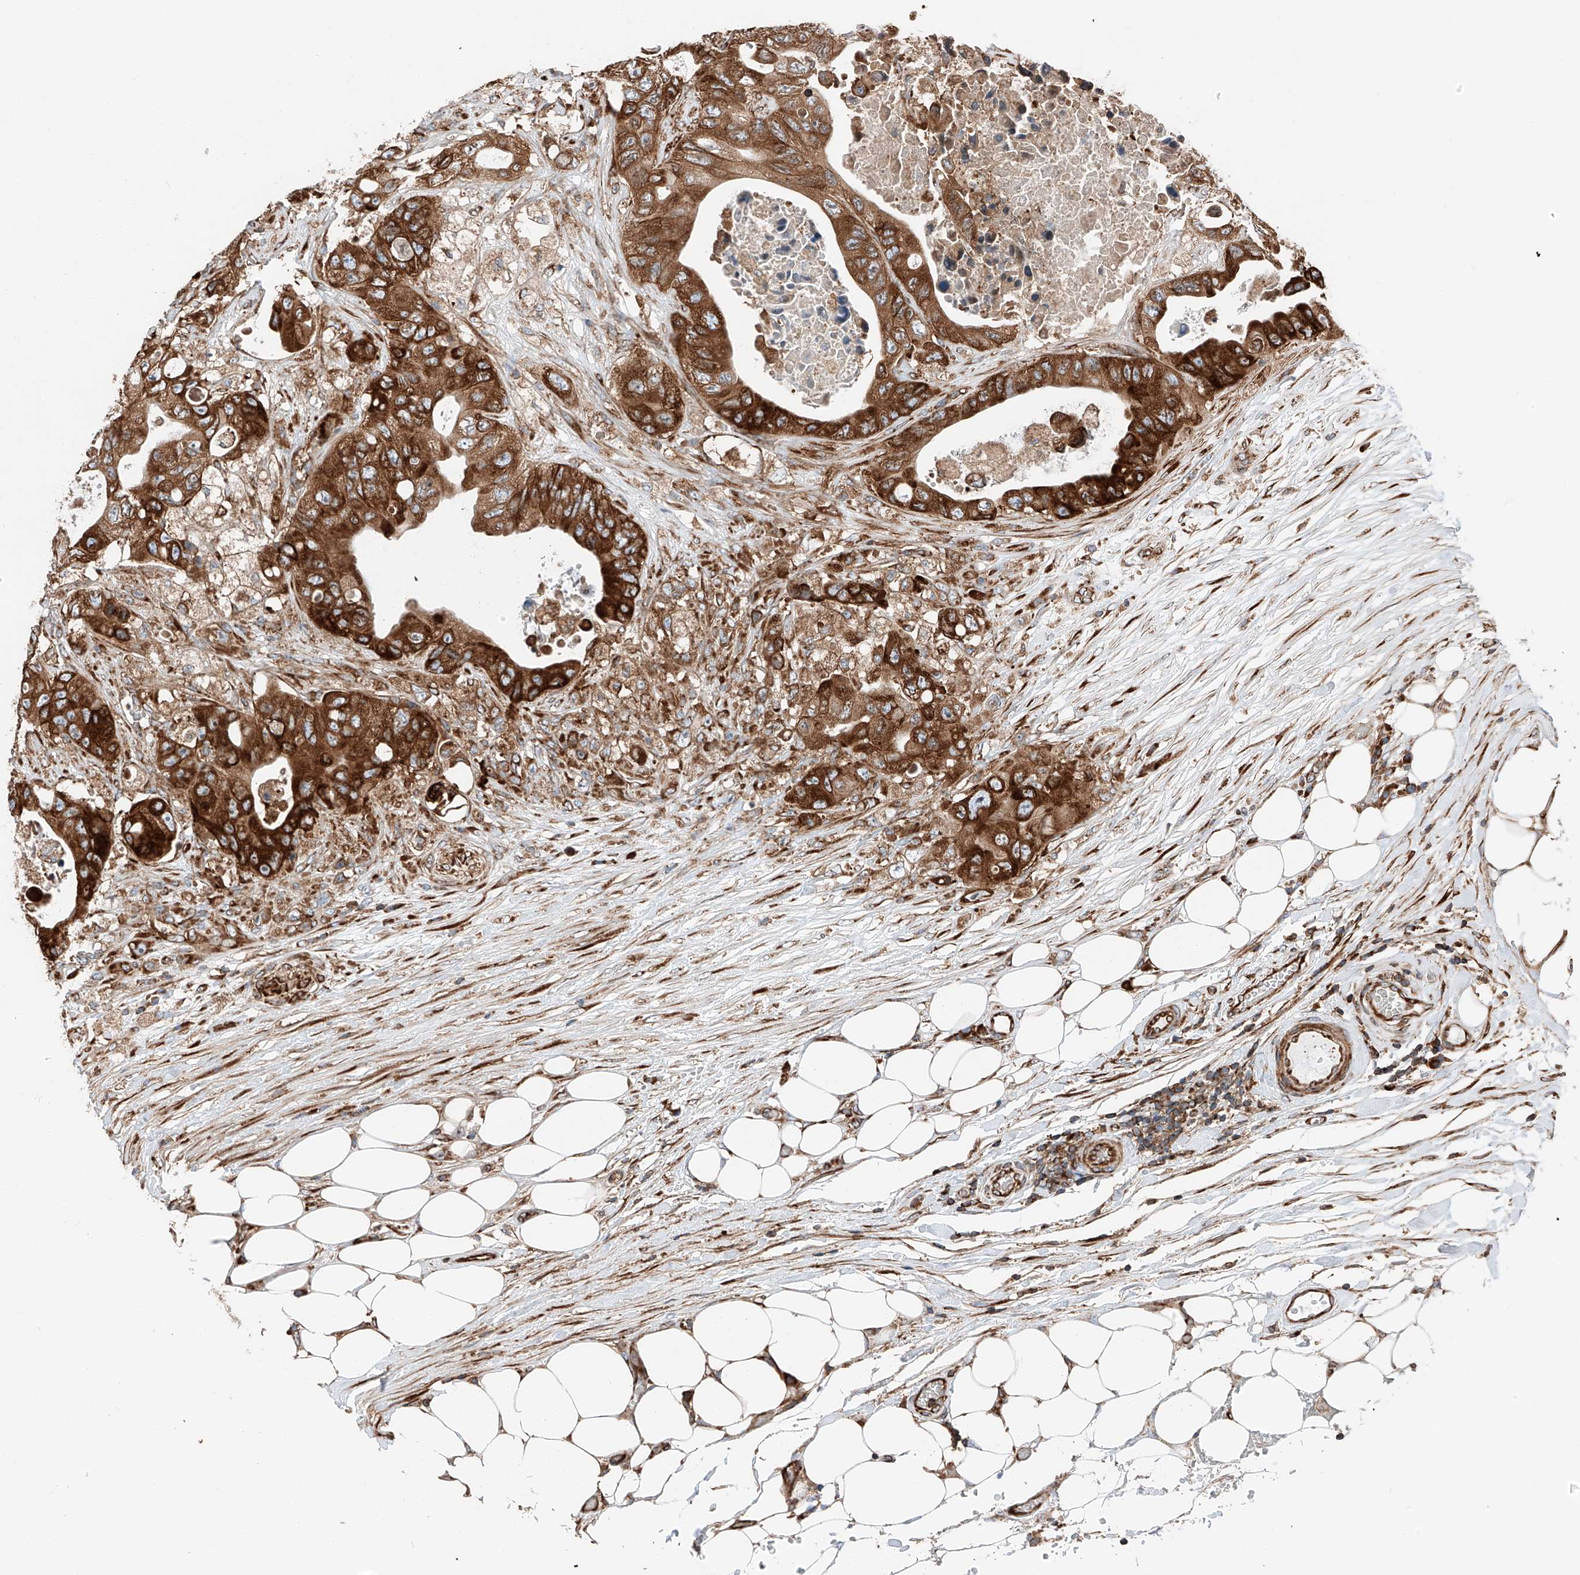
{"staining": {"intensity": "strong", "quantity": ">75%", "location": "cytoplasmic/membranous"}, "tissue": "colorectal cancer", "cell_type": "Tumor cells", "image_type": "cancer", "snomed": [{"axis": "morphology", "description": "Adenocarcinoma, NOS"}, {"axis": "topography", "description": "Colon"}], "caption": "Adenocarcinoma (colorectal) stained with a protein marker reveals strong staining in tumor cells.", "gene": "ZC3H15", "patient": {"sex": "female", "age": 46}}